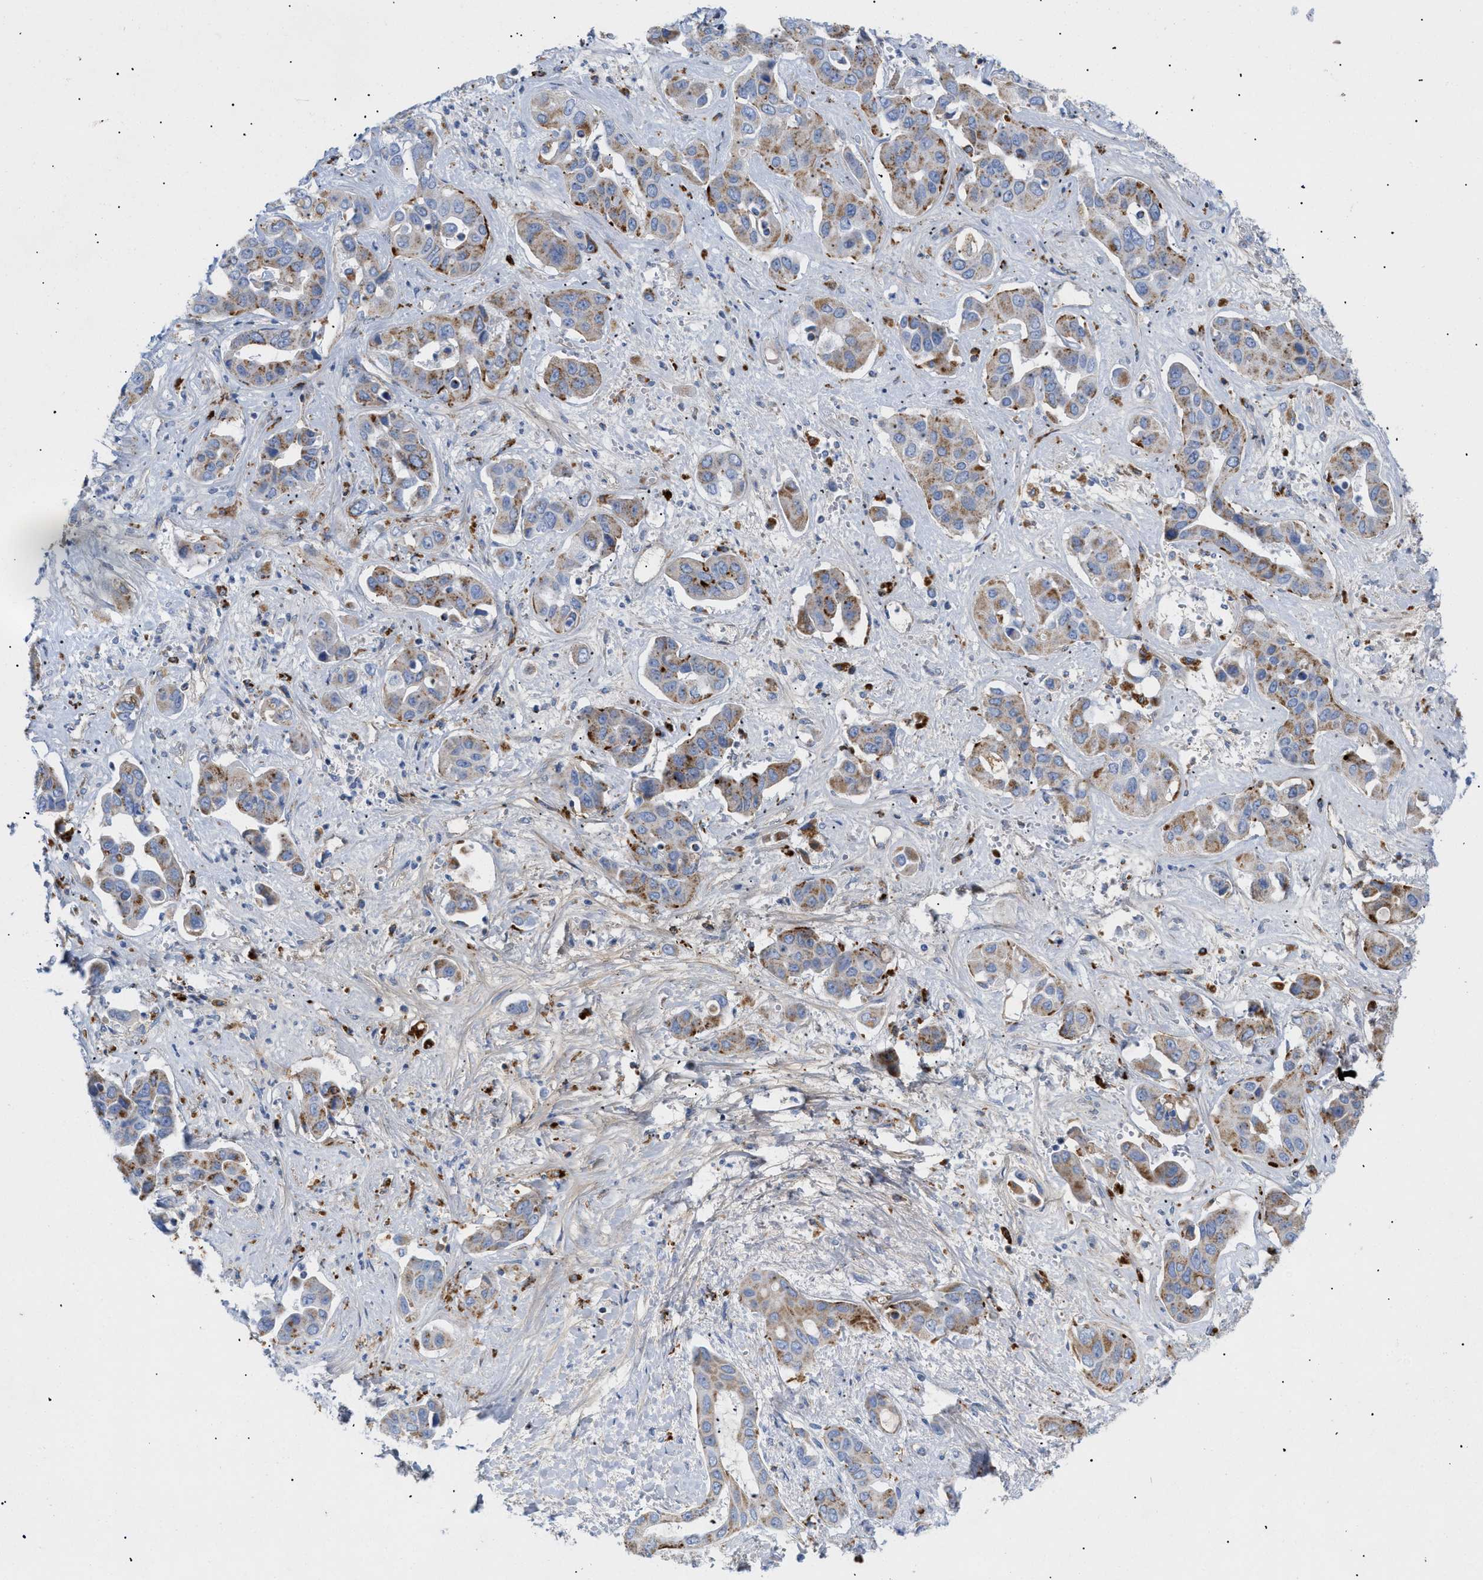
{"staining": {"intensity": "moderate", "quantity": ">75%", "location": "cytoplasmic/membranous"}, "tissue": "liver cancer", "cell_type": "Tumor cells", "image_type": "cancer", "snomed": [{"axis": "morphology", "description": "Cholangiocarcinoma"}, {"axis": "topography", "description": "Liver"}], "caption": "Immunohistochemical staining of human cholangiocarcinoma (liver) demonstrates medium levels of moderate cytoplasmic/membranous protein expression in approximately >75% of tumor cells.", "gene": "DRAM2", "patient": {"sex": "female", "age": 52}}